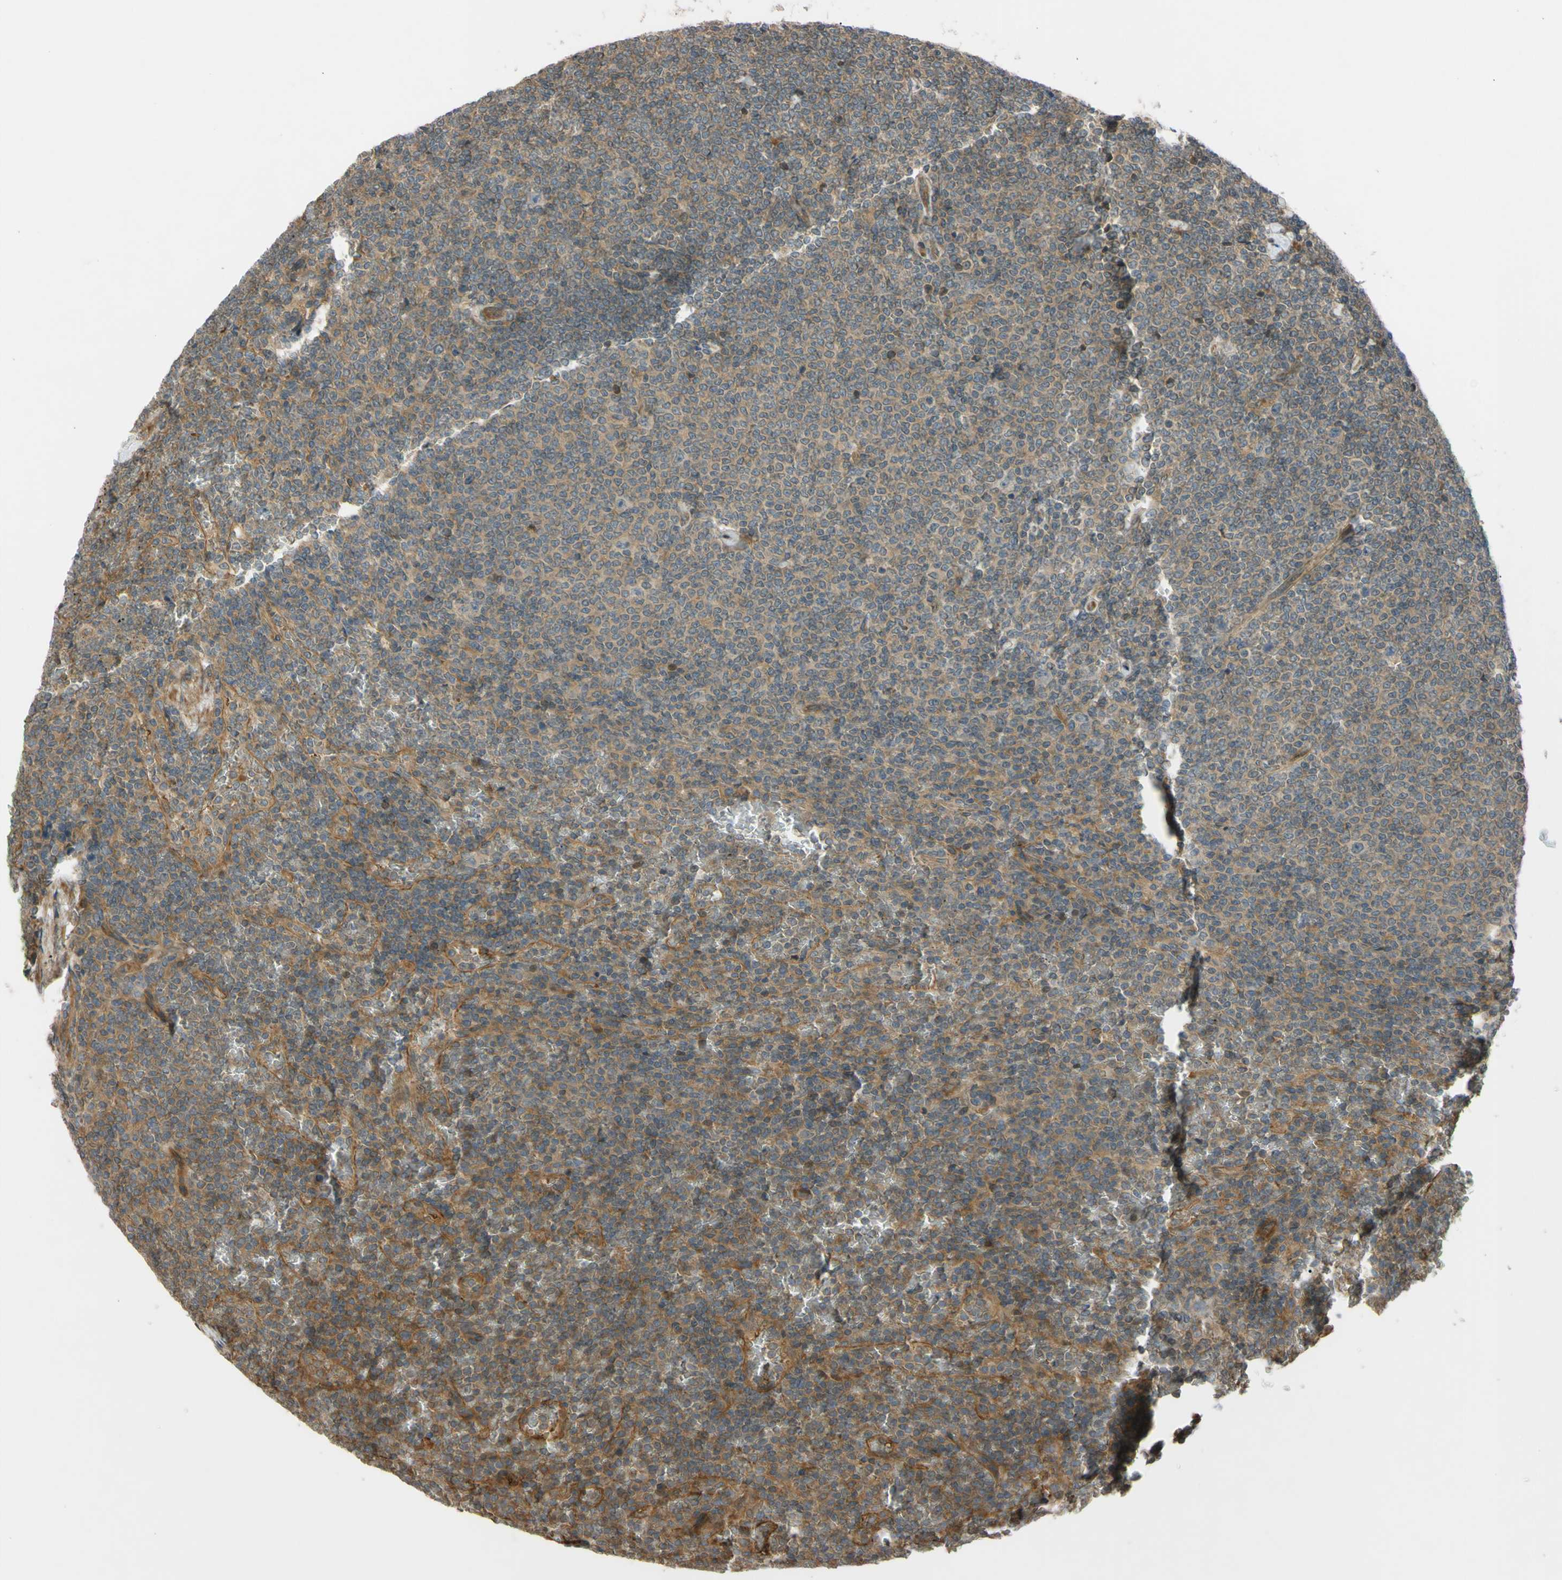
{"staining": {"intensity": "weak", "quantity": ">75%", "location": "cytoplasmic/membranous"}, "tissue": "lymphoma", "cell_type": "Tumor cells", "image_type": "cancer", "snomed": [{"axis": "morphology", "description": "Malignant lymphoma, non-Hodgkin's type, Low grade"}, {"axis": "topography", "description": "Spleen"}], "caption": "IHC histopathology image of neoplastic tissue: human lymphoma stained using immunohistochemistry reveals low levels of weak protein expression localized specifically in the cytoplasmic/membranous of tumor cells, appearing as a cytoplasmic/membranous brown color.", "gene": "FLII", "patient": {"sex": "female", "age": 77}}